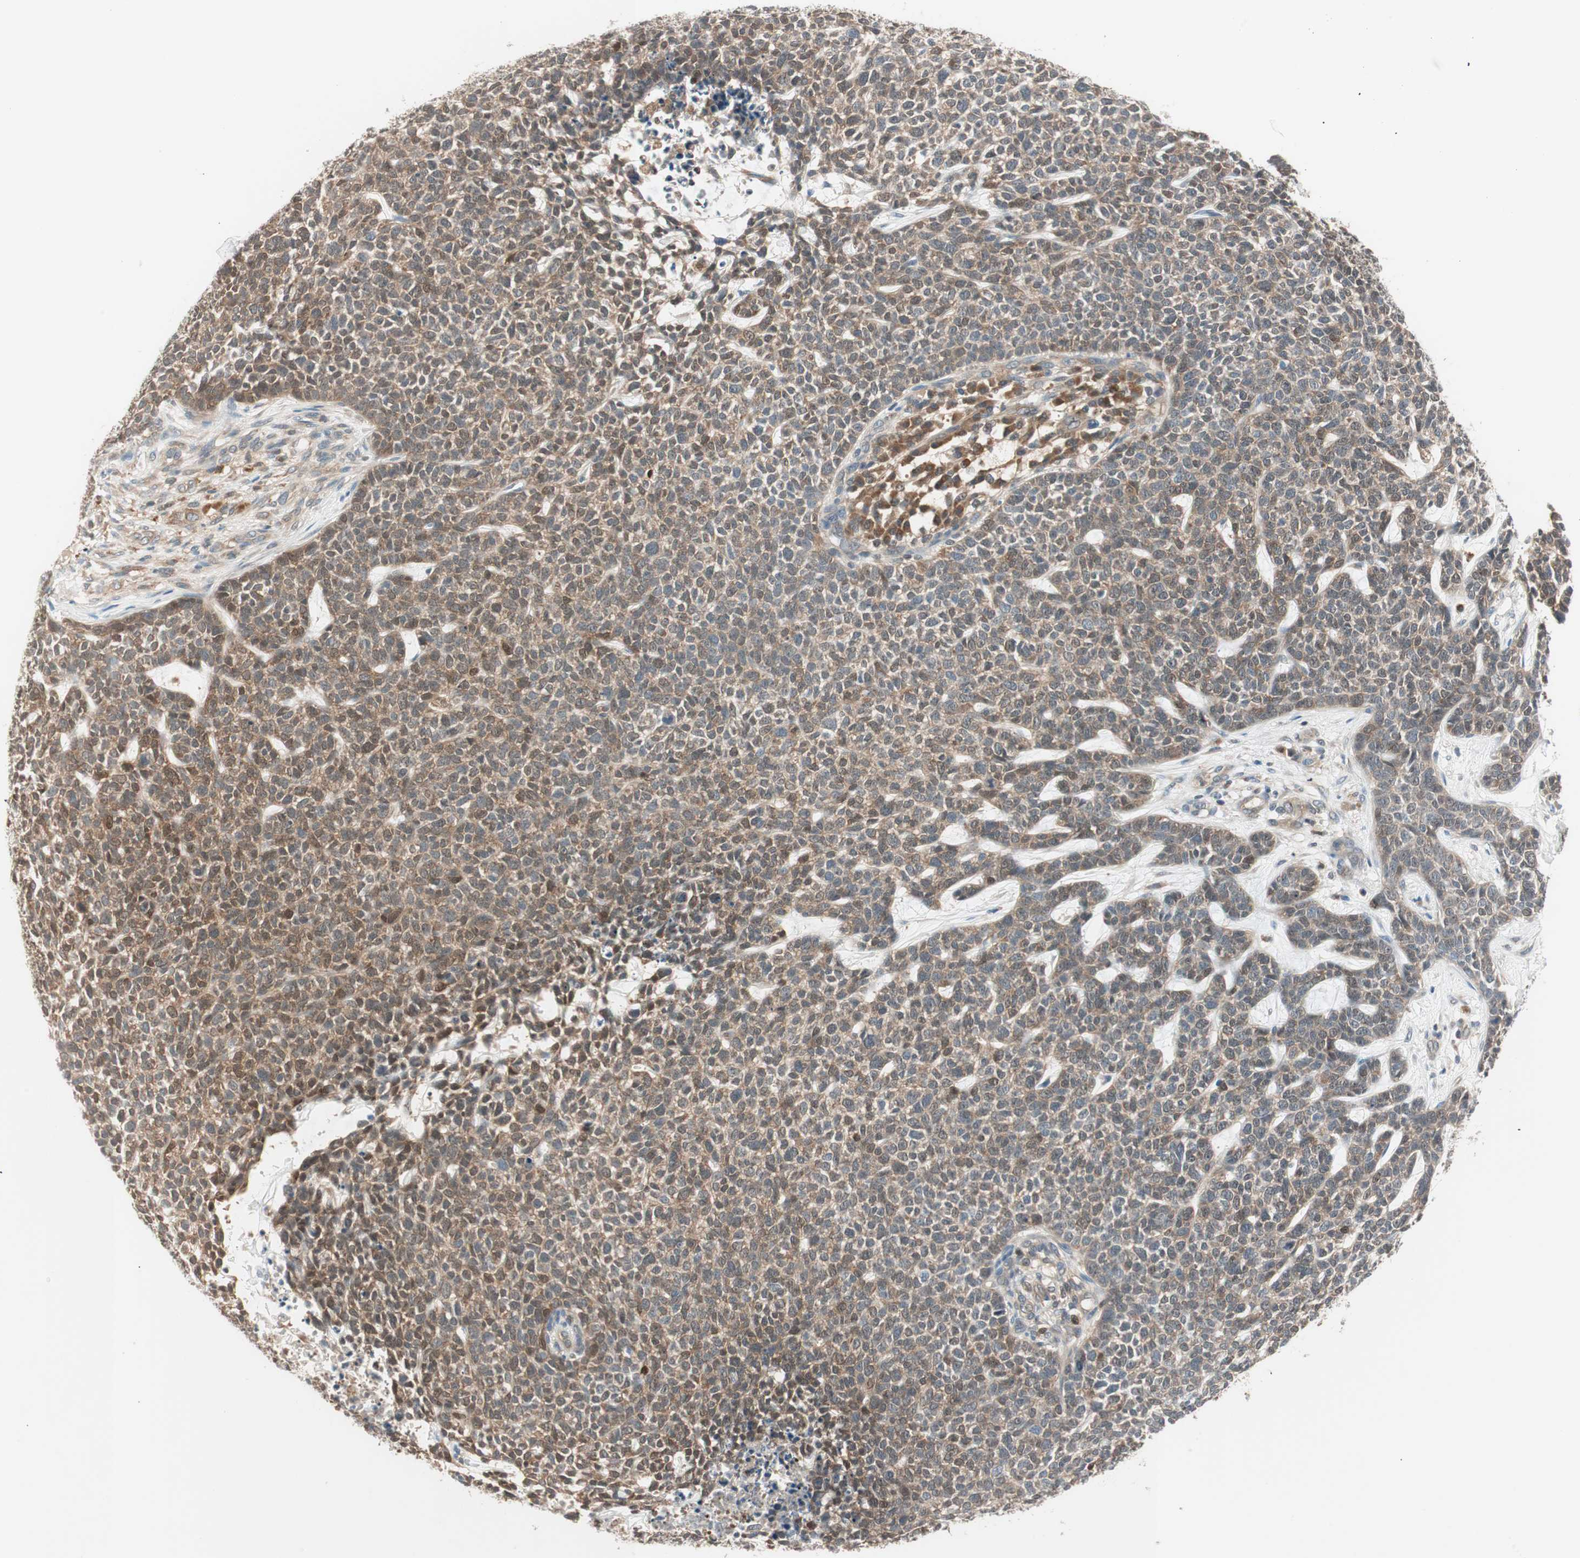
{"staining": {"intensity": "strong", "quantity": ">75%", "location": "cytoplasmic/membranous,nuclear"}, "tissue": "skin cancer", "cell_type": "Tumor cells", "image_type": "cancer", "snomed": [{"axis": "morphology", "description": "Basal cell carcinoma"}, {"axis": "topography", "description": "Skin"}], "caption": "Protein expression analysis of skin cancer exhibits strong cytoplasmic/membranous and nuclear expression in about >75% of tumor cells.", "gene": "GALT", "patient": {"sex": "female", "age": 84}}